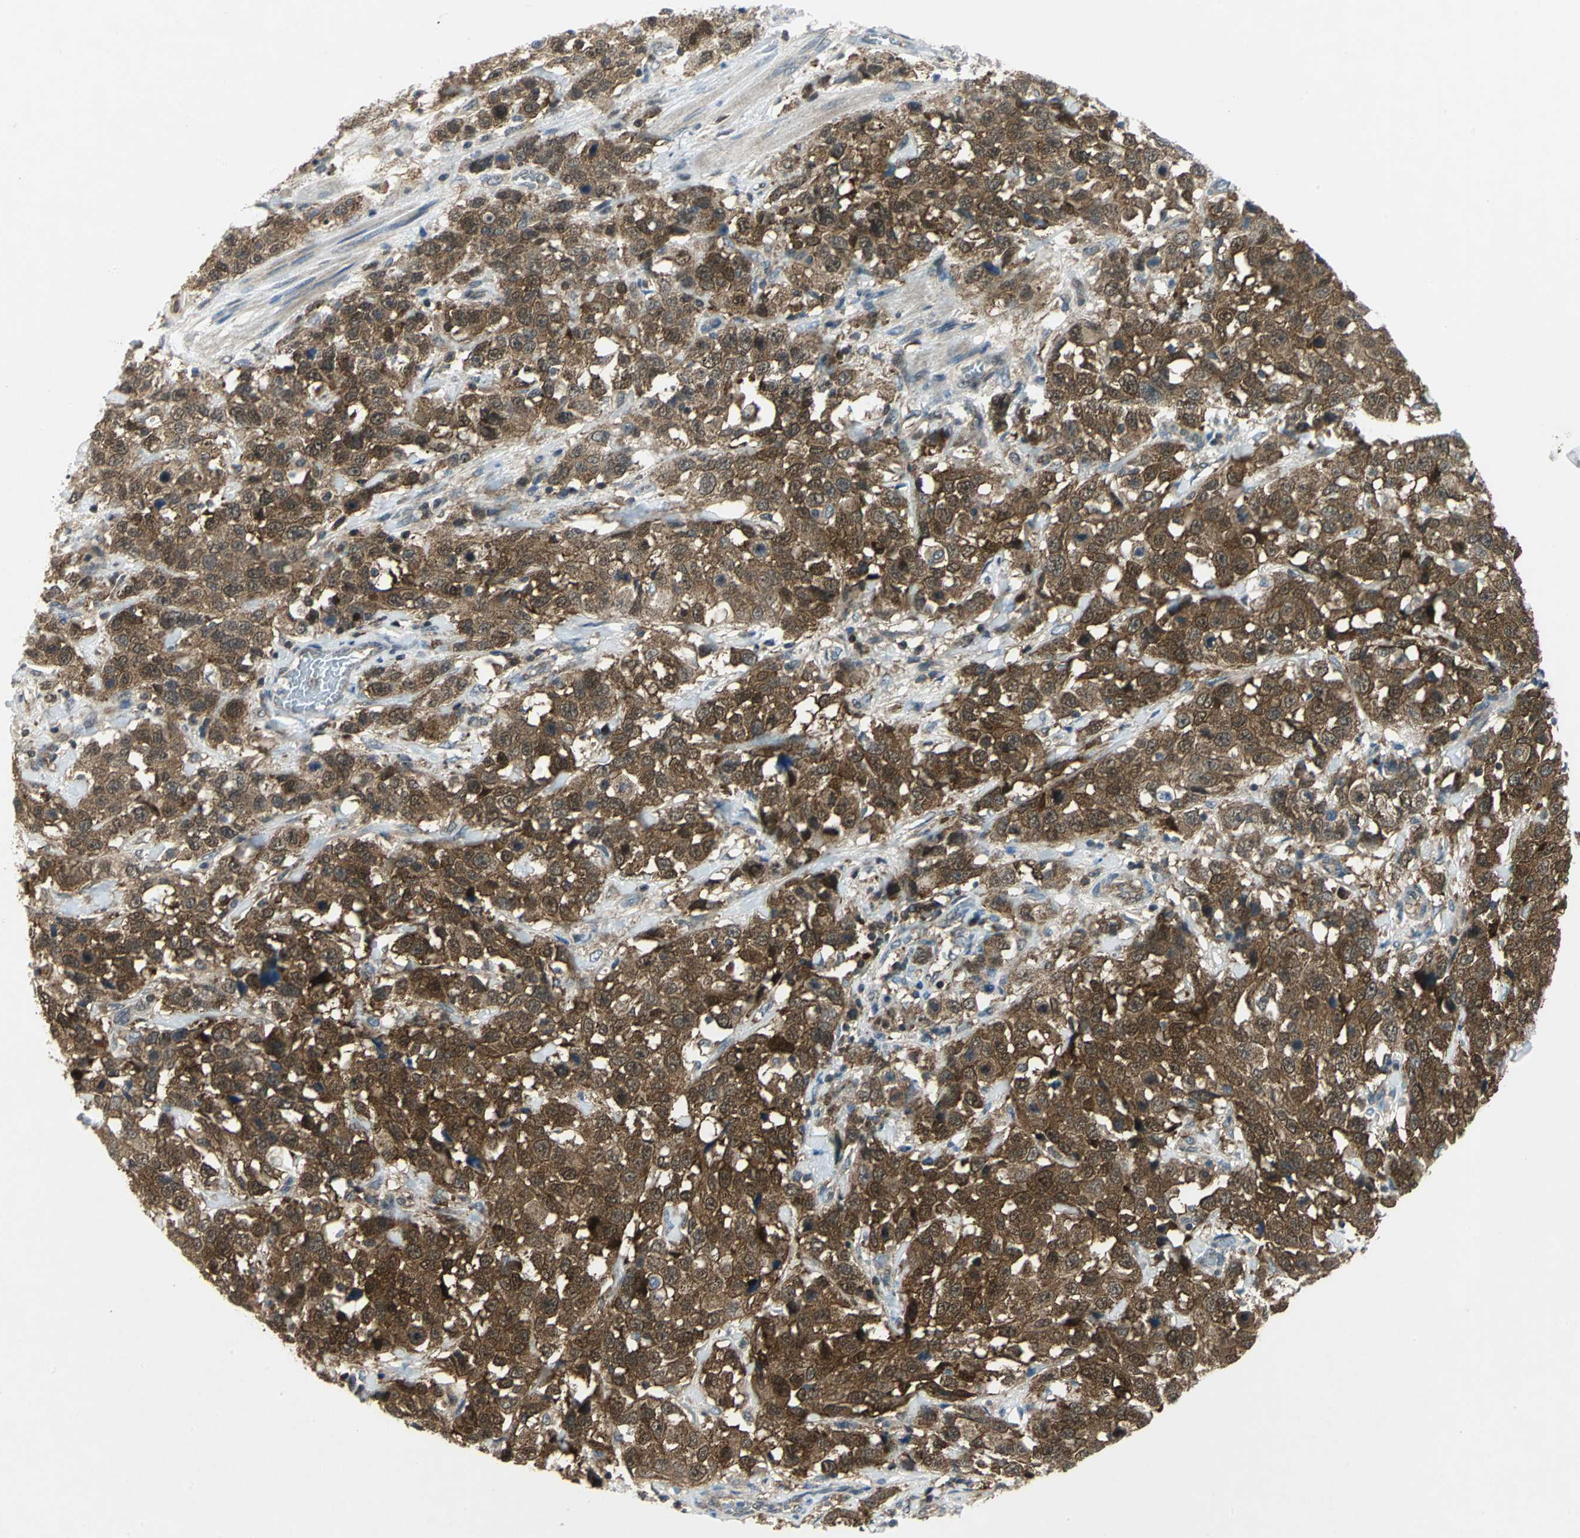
{"staining": {"intensity": "strong", "quantity": ">75%", "location": "cytoplasmic/membranous"}, "tissue": "stomach cancer", "cell_type": "Tumor cells", "image_type": "cancer", "snomed": [{"axis": "morphology", "description": "Normal tissue, NOS"}, {"axis": "morphology", "description": "Adenocarcinoma, NOS"}, {"axis": "topography", "description": "Stomach"}], "caption": "A brown stain shows strong cytoplasmic/membranous expression of a protein in stomach cancer (adenocarcinoma) tumor cells. The protein of interest is stained brown, and the nuclei are stained in blue (DAB IHC with brightfield microscopy, high magnification).", "gene": "PPIA", "patient": {"sex": "male", "age": 48}}